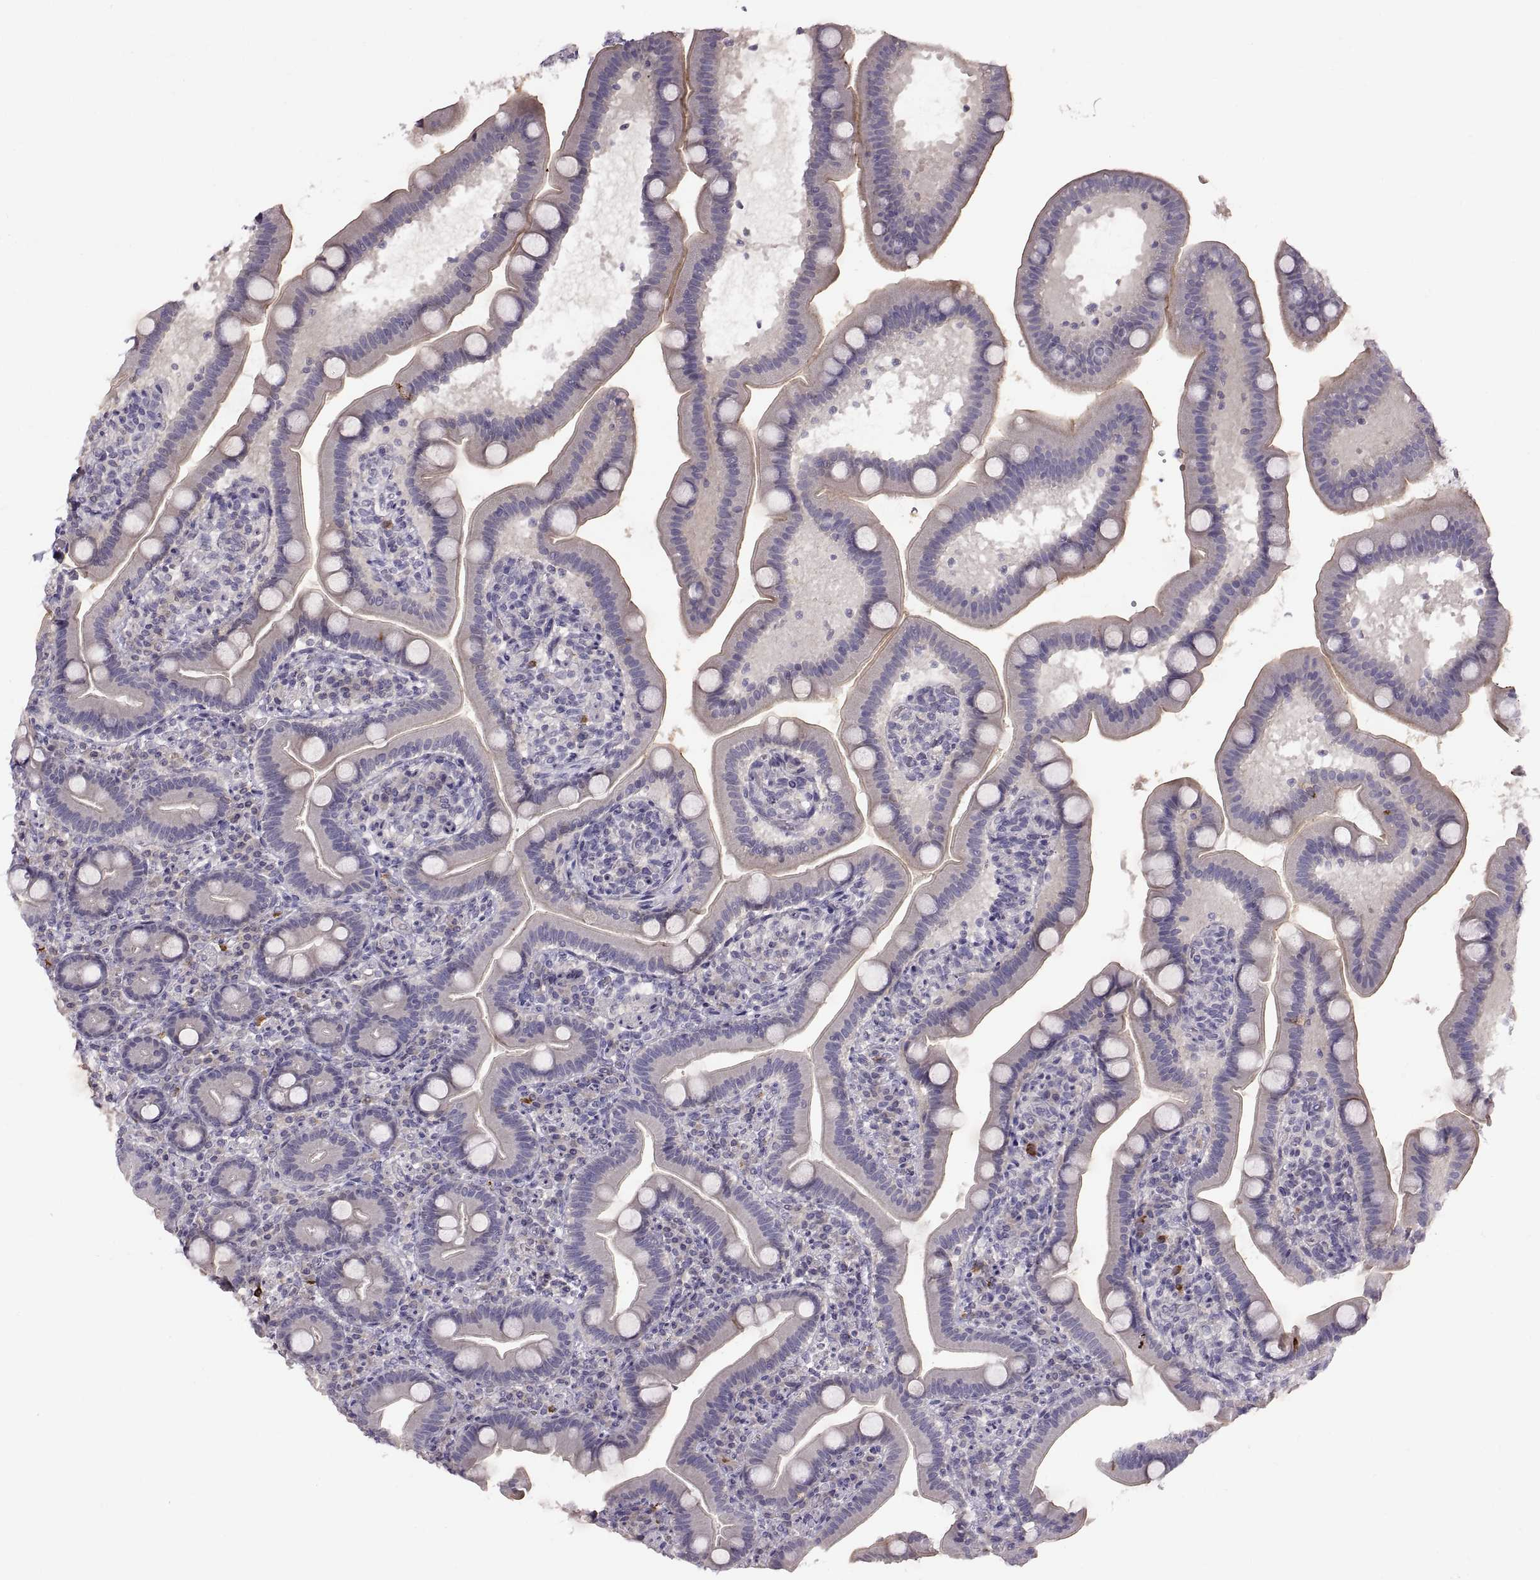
{"staining": {"intensity": "weak", "quantity": "<25%", "location": "cytoplasmic/membranous"}, "tissue": "small intestine", "cell_type": "Glandular cells", "image_type": "normal", "snomed": [{"axis": "morphology", "description": "Normal tissue, NOS"}, {"axis": "topography", "description": "Small intestine"}], "caption": "Immunohistochemistry (IHC) image of normal small intestine stained for a protein (brown), which demonstrates no staining in glandular cells.", "gene": "WFDC8", "patient": {"sex": "male", "age": 66}}